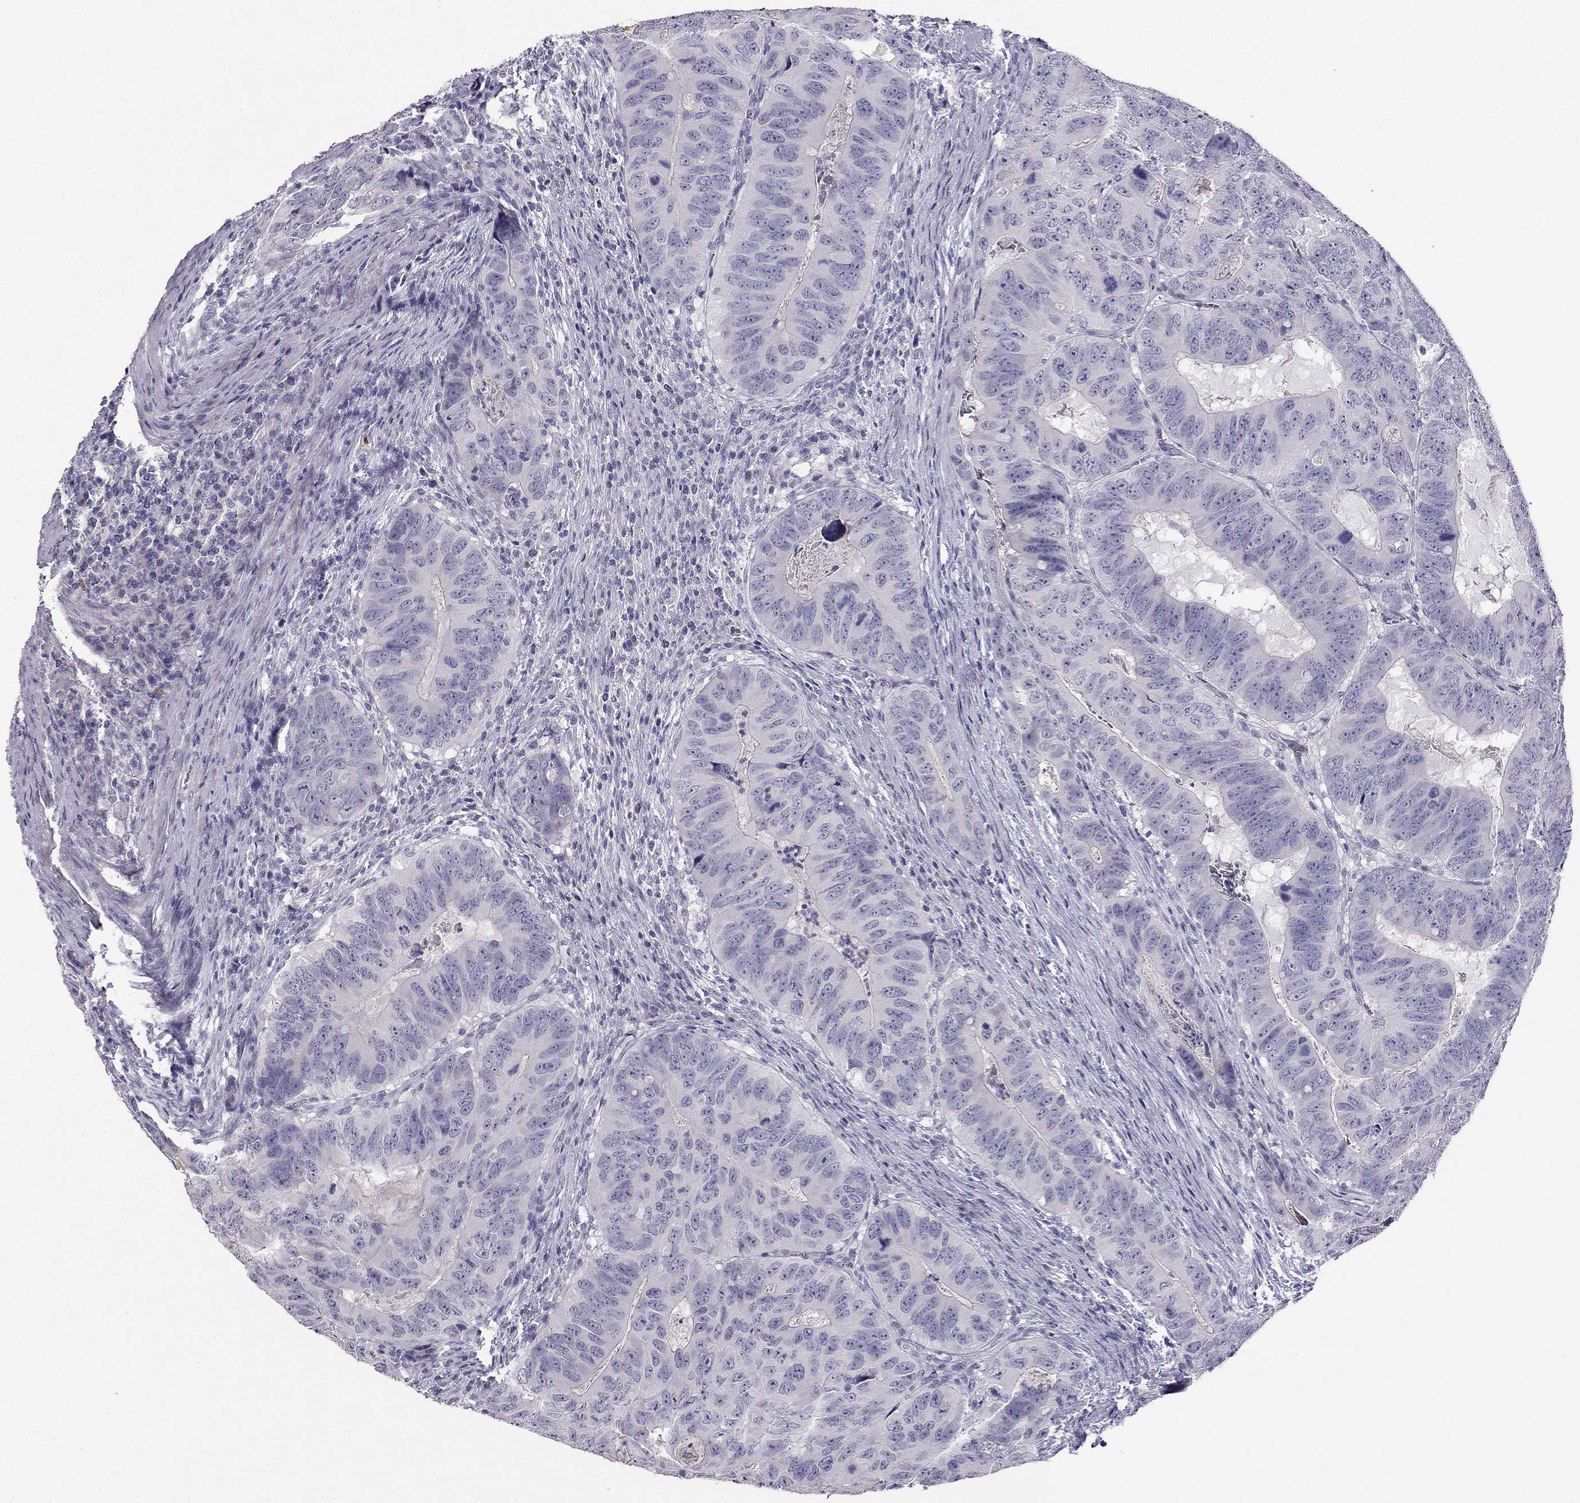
{"staining": {"intensity": "negative", "quantity": "none", "location": "none"}, "tissue": "colorectal cancer", "cell_type": "Tumor cells", "image_type": "cancer", "snomed": [{"axis": "morphology", "description": "Adenocarcinoma, NOS"}, {"axis": "topography", "description": "Colon"}], "caption": "An immunohistochemistry (IHC) histopathology image of colorectal cancer (adenocarcinoma) is shown. There is no staining in tumor cells of colorectal cancer (adenocarcinoma).", "gene": "CALB2", "patient": {"sex": "male", "age": 79}}